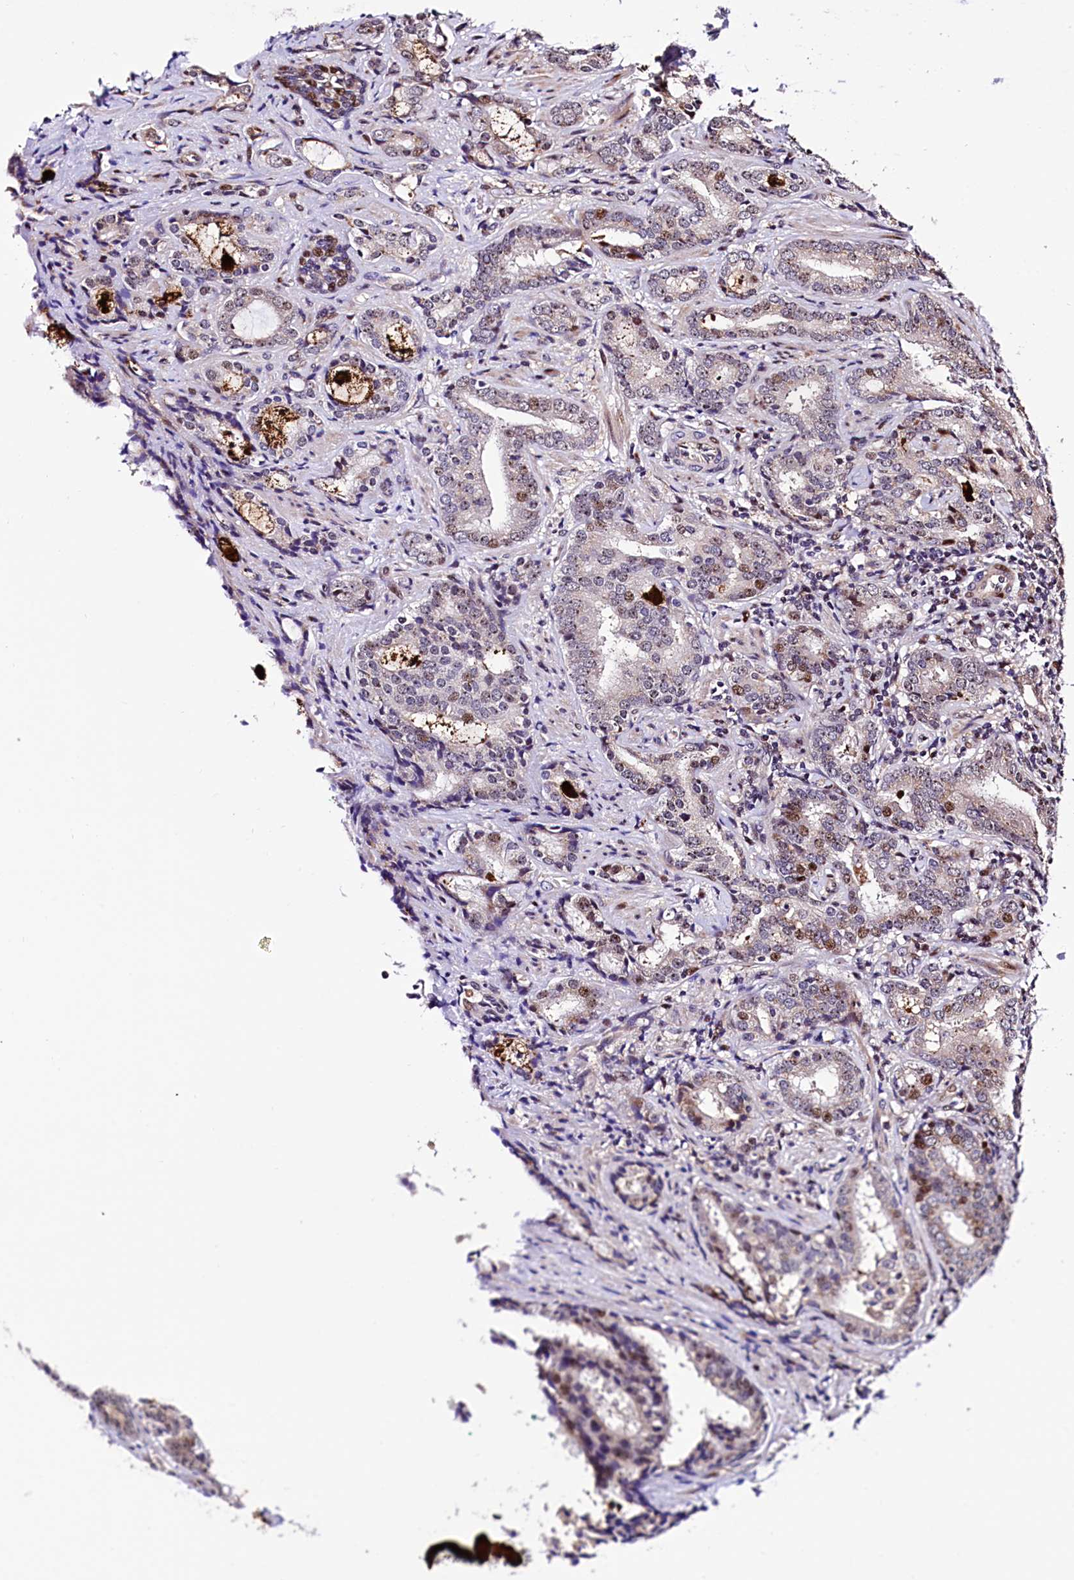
{"staining": {"intensity": "moderate", "quantity": "<25%", "location": "nuclear"}, "tissue": "prostate cancer", "cell_type": "Tumor cells", "image_type": "cancer", "snomed": [{"axis": "morphology", "description": "Adenocarcinoma, High grade"}, {"axis": "topography", "description": "Prostate"}], "caption": "A low amount of moderate nuclear expression is appreciated in about <25% of tumor cells in high-grade adenocarcinoma (prostate) tissue.", "gene": "TRMT112", "patient": {"sex": "male", "age": 63}}